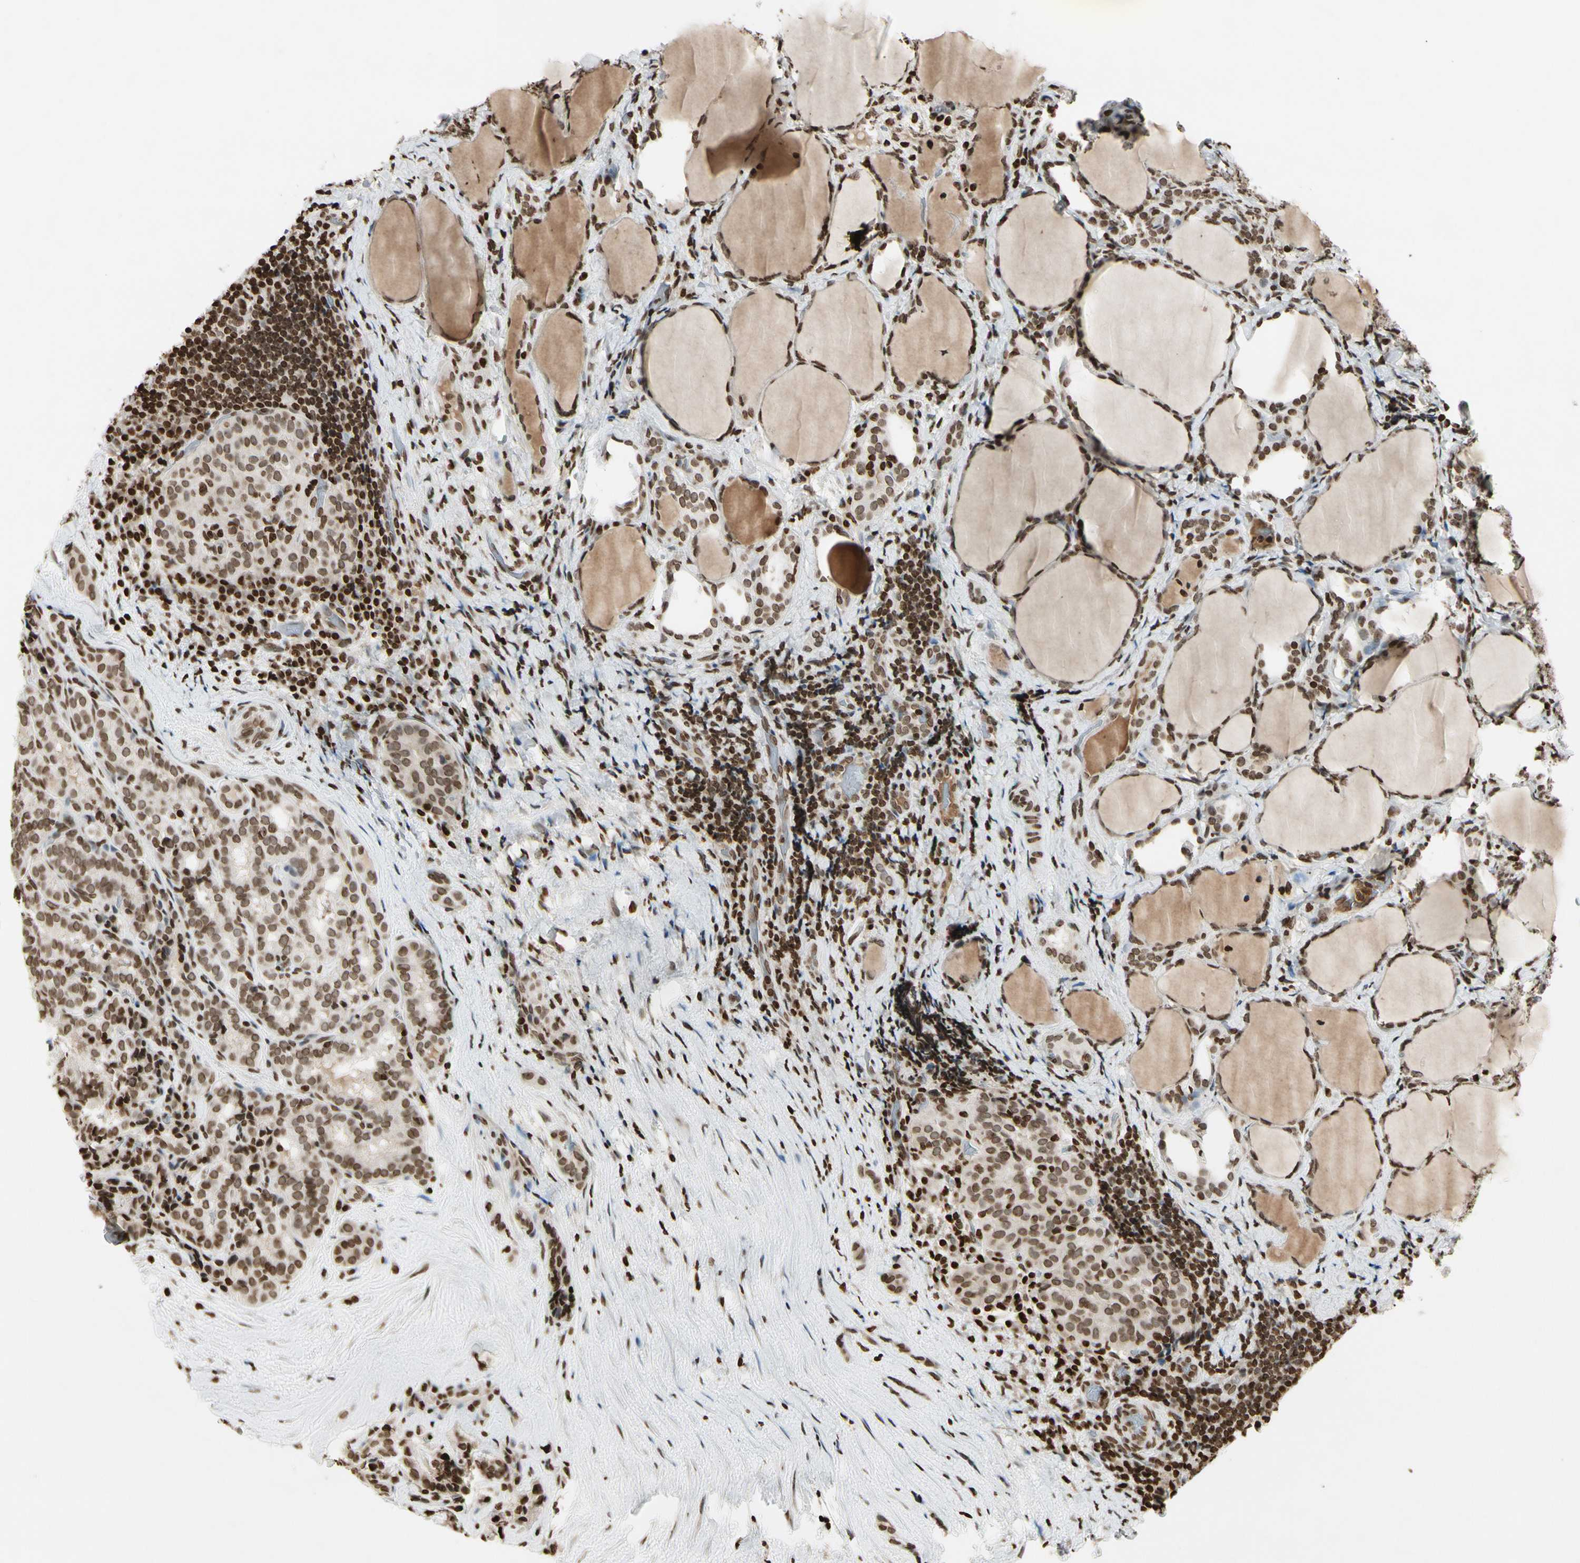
{"staining": {"intensity": "strong", "quantity": "25%-75%", "location": "nuclear"}, "tissue": "thyroid cancer", "cell_type": "Tumor cells", "image_type": "cancer", "snomed": [{"axis": "morphology", "description": "Normal tissue, NOS"}, {"axis": "morphology", "description": "Papillary adenocarcinoma, NOS"}, {"axis": "topography", "description": "Thyroid gland"}], "caption": "IHC of papillary adenocarcinoma (thyroid) exhibits high levels of strong nuclear positivity in about 25%-75% of tumor cells.", "gene": "RORA", "patient": {"sex": "female", "age": 30}}